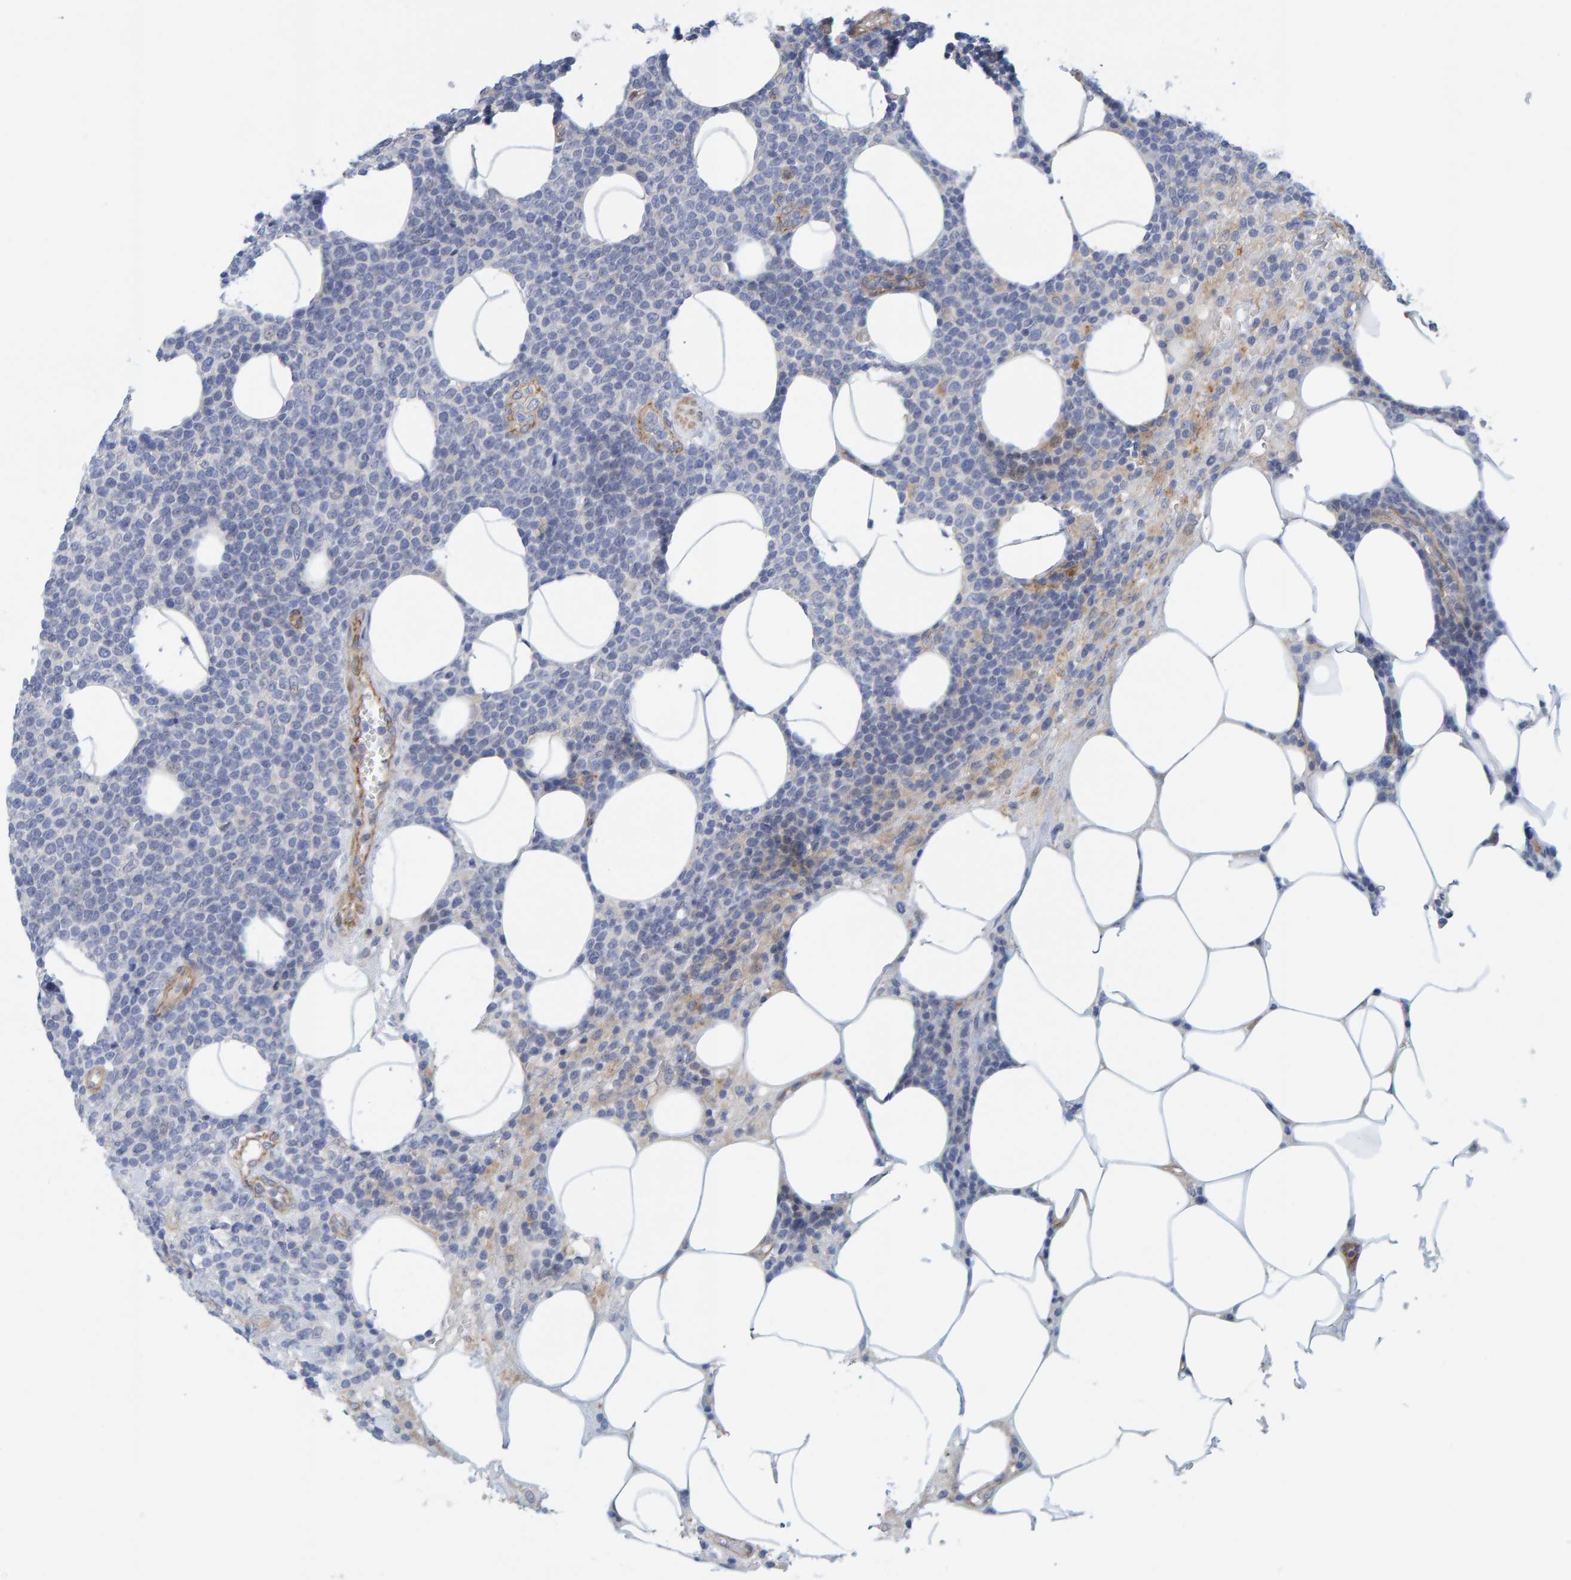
{"staining": {"intensity": "negative", "quantity": "none", "location": "none"}, "tissue": "lymphoma", "cell_type": "Tumor cells", "image_type": "cancer", "snomed": [{"axis": "morphology", "description": "Malignant lymphoma, non-Hodgkin's type, High grade"}, {"axis": "topography", "description": "Lymph node"}], "caption": "Lymphoma was stained to show a protein in brown. There is no significant expression in tumor cells.", "gene": "KRBA2", "patient": {"sex": "male", "age": 61}}